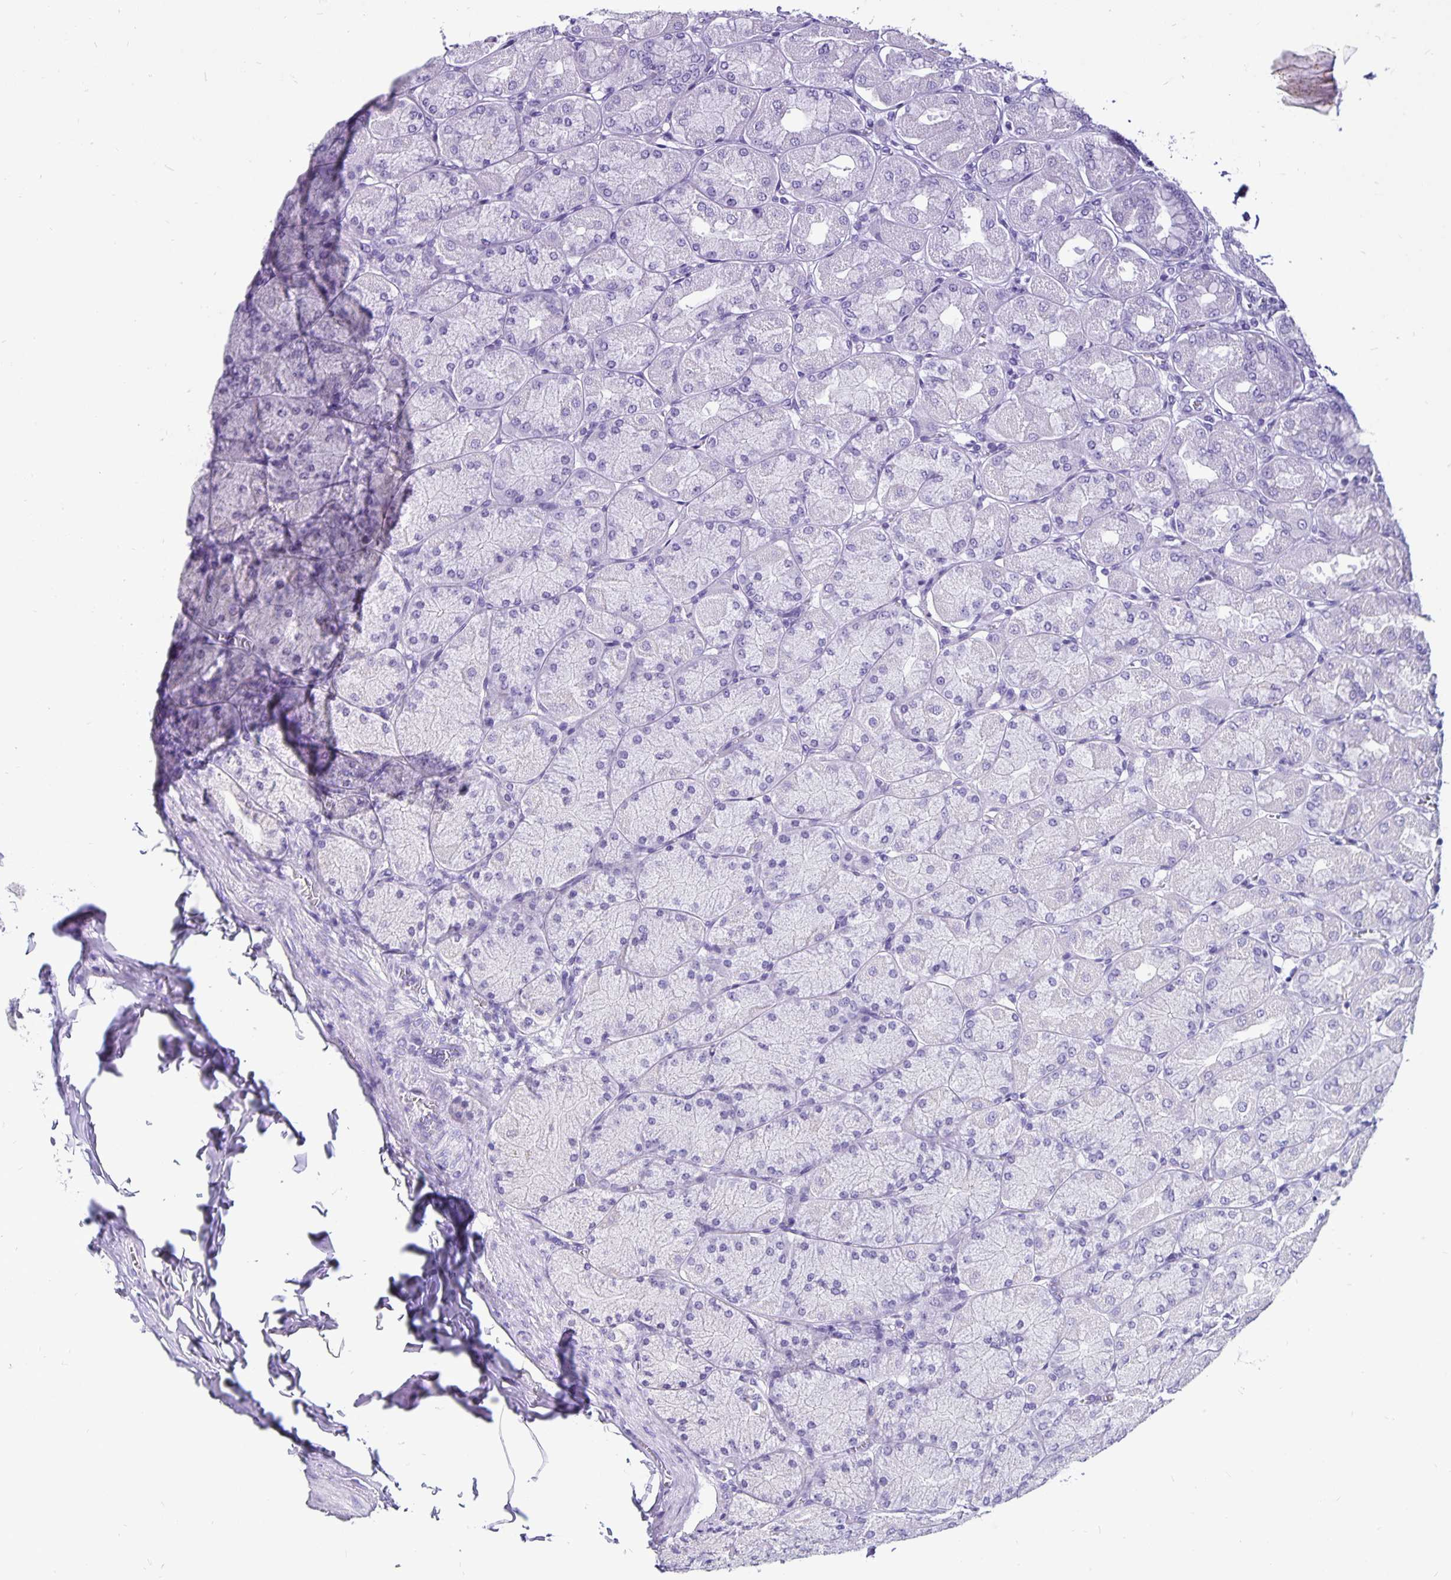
{"staining": {"intensity": "negative", "quantity": "none", "location": "none"}, "tissue": "stomach", "cell_type": "Glandular cells", "image_type": "normal", "snomed": [{"axis": "morphology", "description": "Normal tissue, NOS"}, {"axis": "topography", "description": "Stomach, upper"}], "caption": "This is an immunohistochemistry histopathology image of benign human stomach. There is no positivity in glandular cells.", "gene": "ODF3B", "patient": {"sex": "female", "age": 56}}